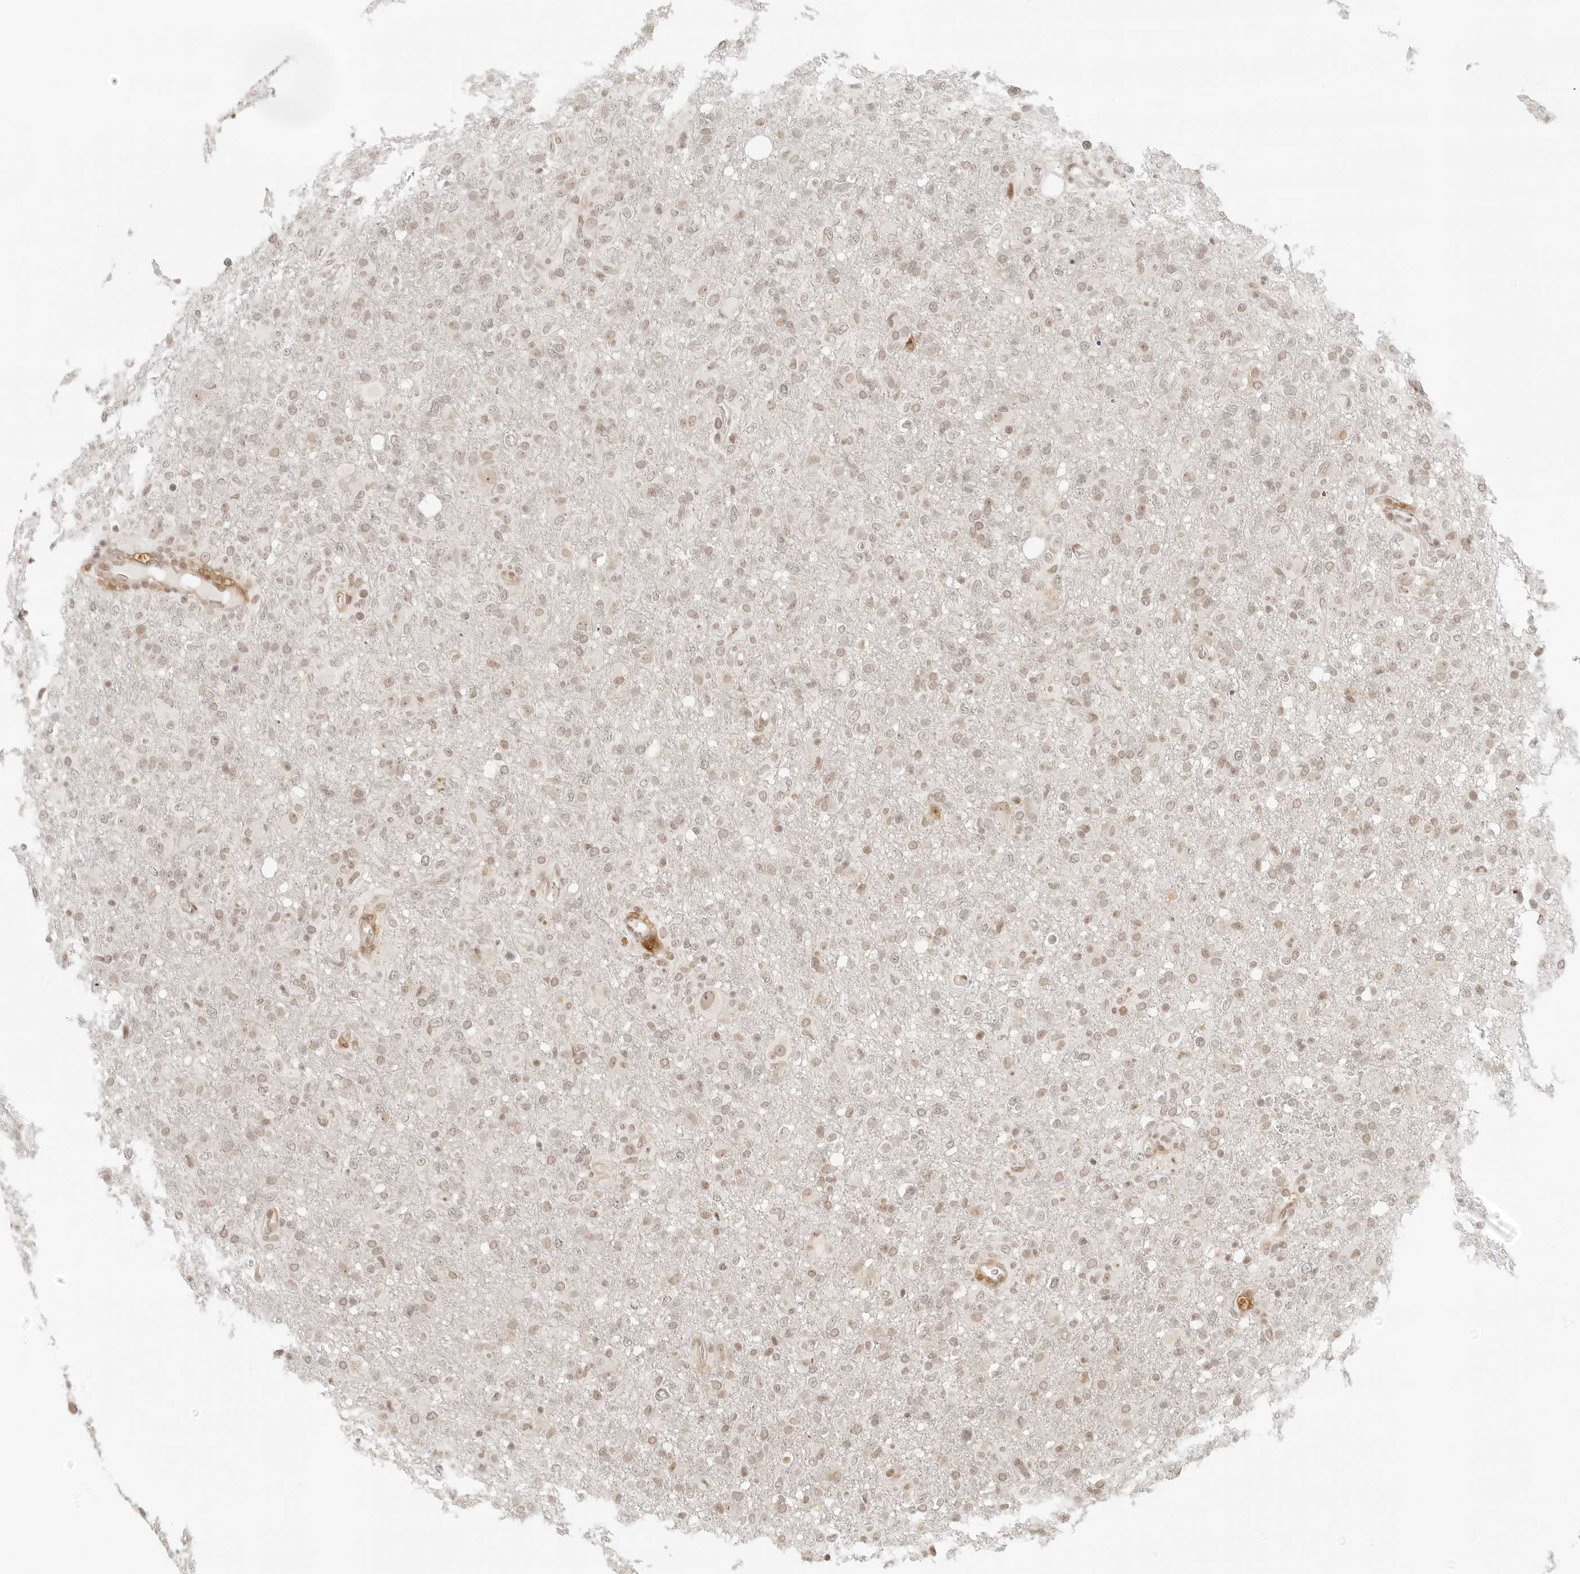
{"staining": {"intensity": "weak", "quantity": ">75%", "location": "nuclear"}, "tissue": "glioma", "cell_type": "Tumor cells", "image_type": "cancer", "snomed": [{"axis": "morphology", "description": "Glioma, malignant, High grade"}, {"axis": "topography", "description": "Brain"}], "caption": "There is low levels of weak nuclear expression in tumor cells of glioma, as demonstrated by immunohistochemical staining (brown color).", "gene": "ZNF407", "patient": {"sex": "female", "age": 57}}